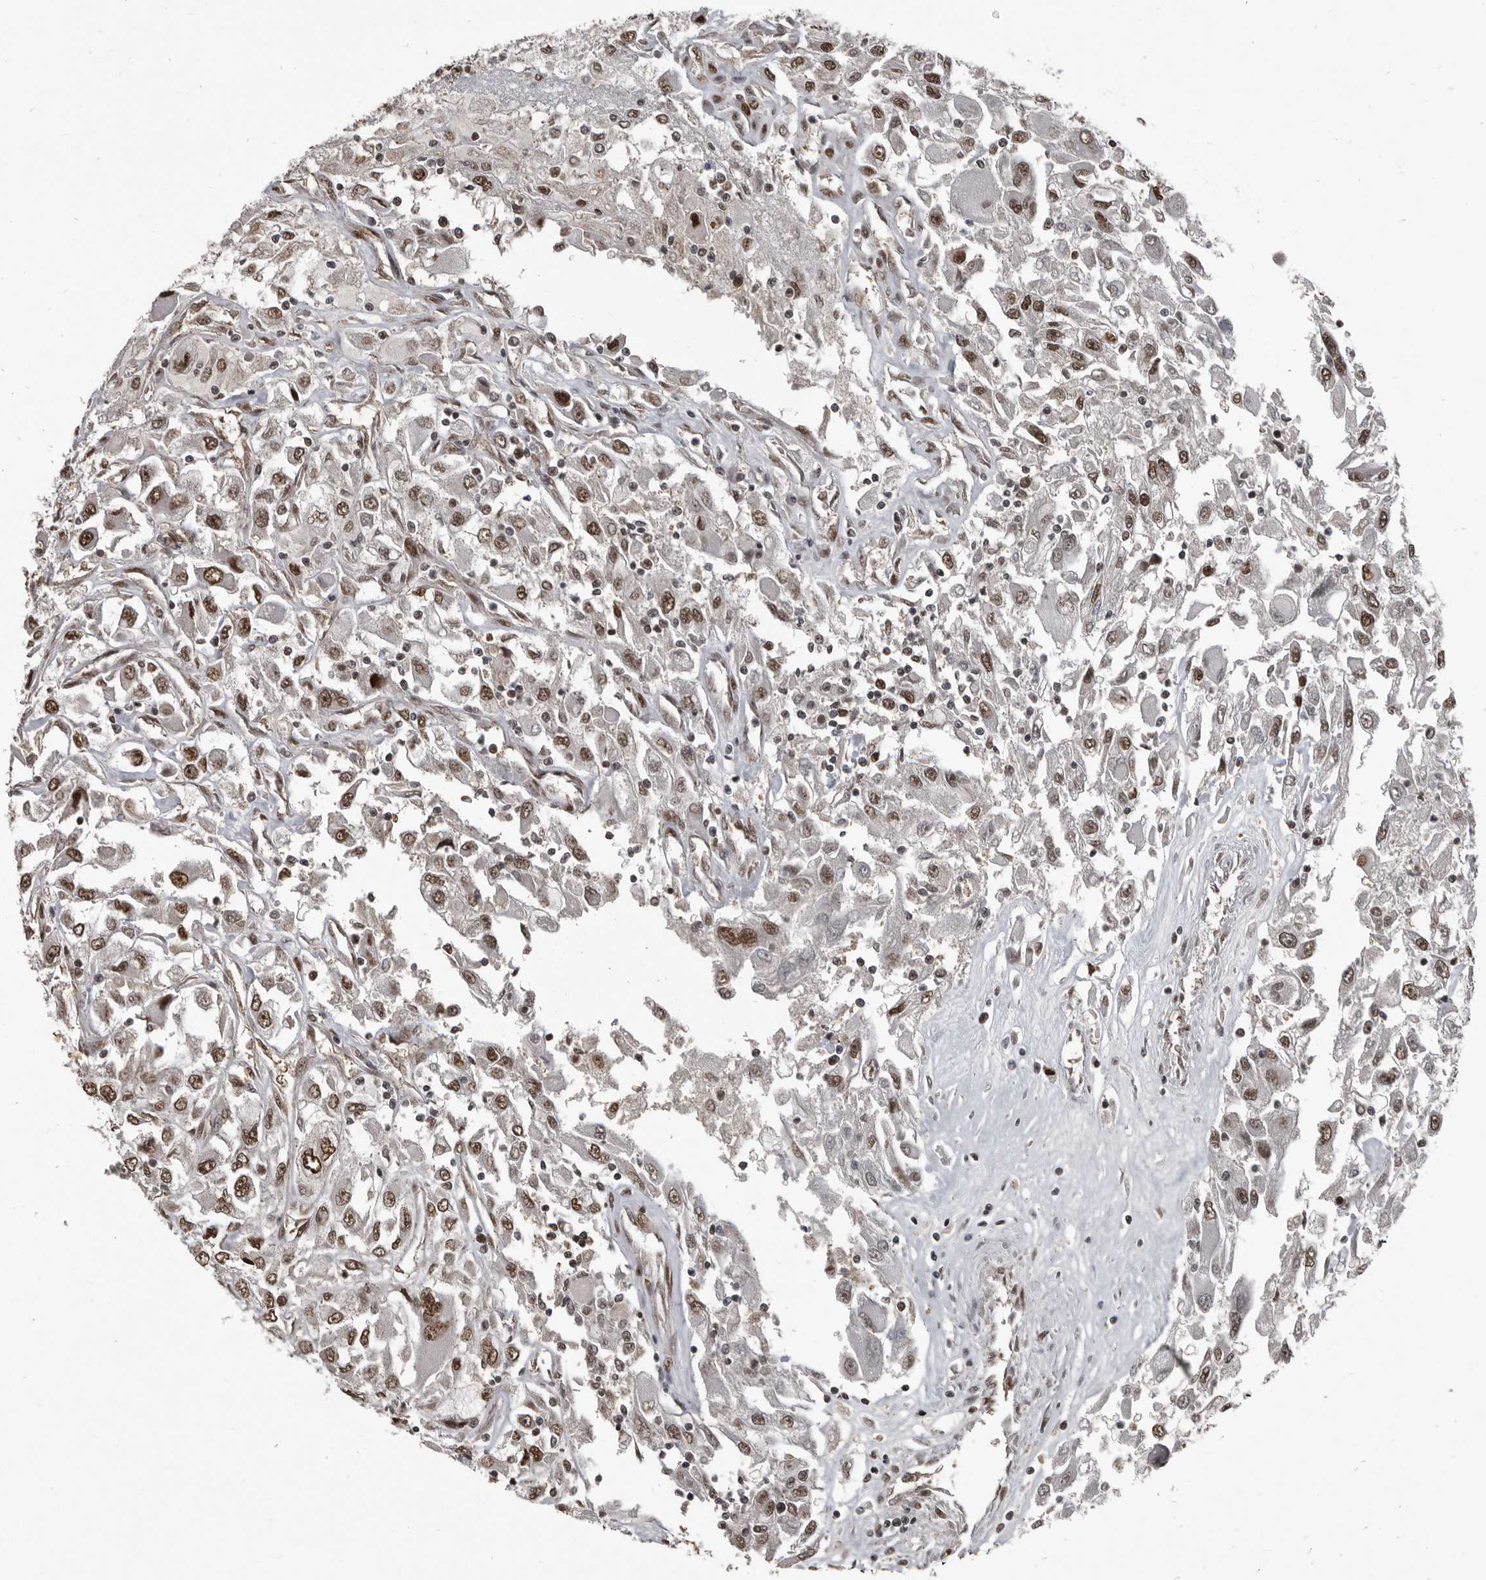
{"staining": {"intensity": "moderate", "quantity": ">75%", "location": "nuclear"}, "tissue": "renal cancer", "cell_type": "Tumor cells", "image_type": "cancer", "snomed": [{"axis": "morphology", "description": "Adenocarcinoma, NOS"}, {"axis": "topography", "description": "Kidney"}], "caption": "Protein expression analysis of human renal adenocarcinoma reveals moderate nuclear staining in about >75% of tumor cells. The protein is stained brown, and the nuclei are stained in blue (DAB IHC with brightfield microscopy, high magnification).", "gene": "CHD1L", "patient": {"sex": "female", "age": 52}}